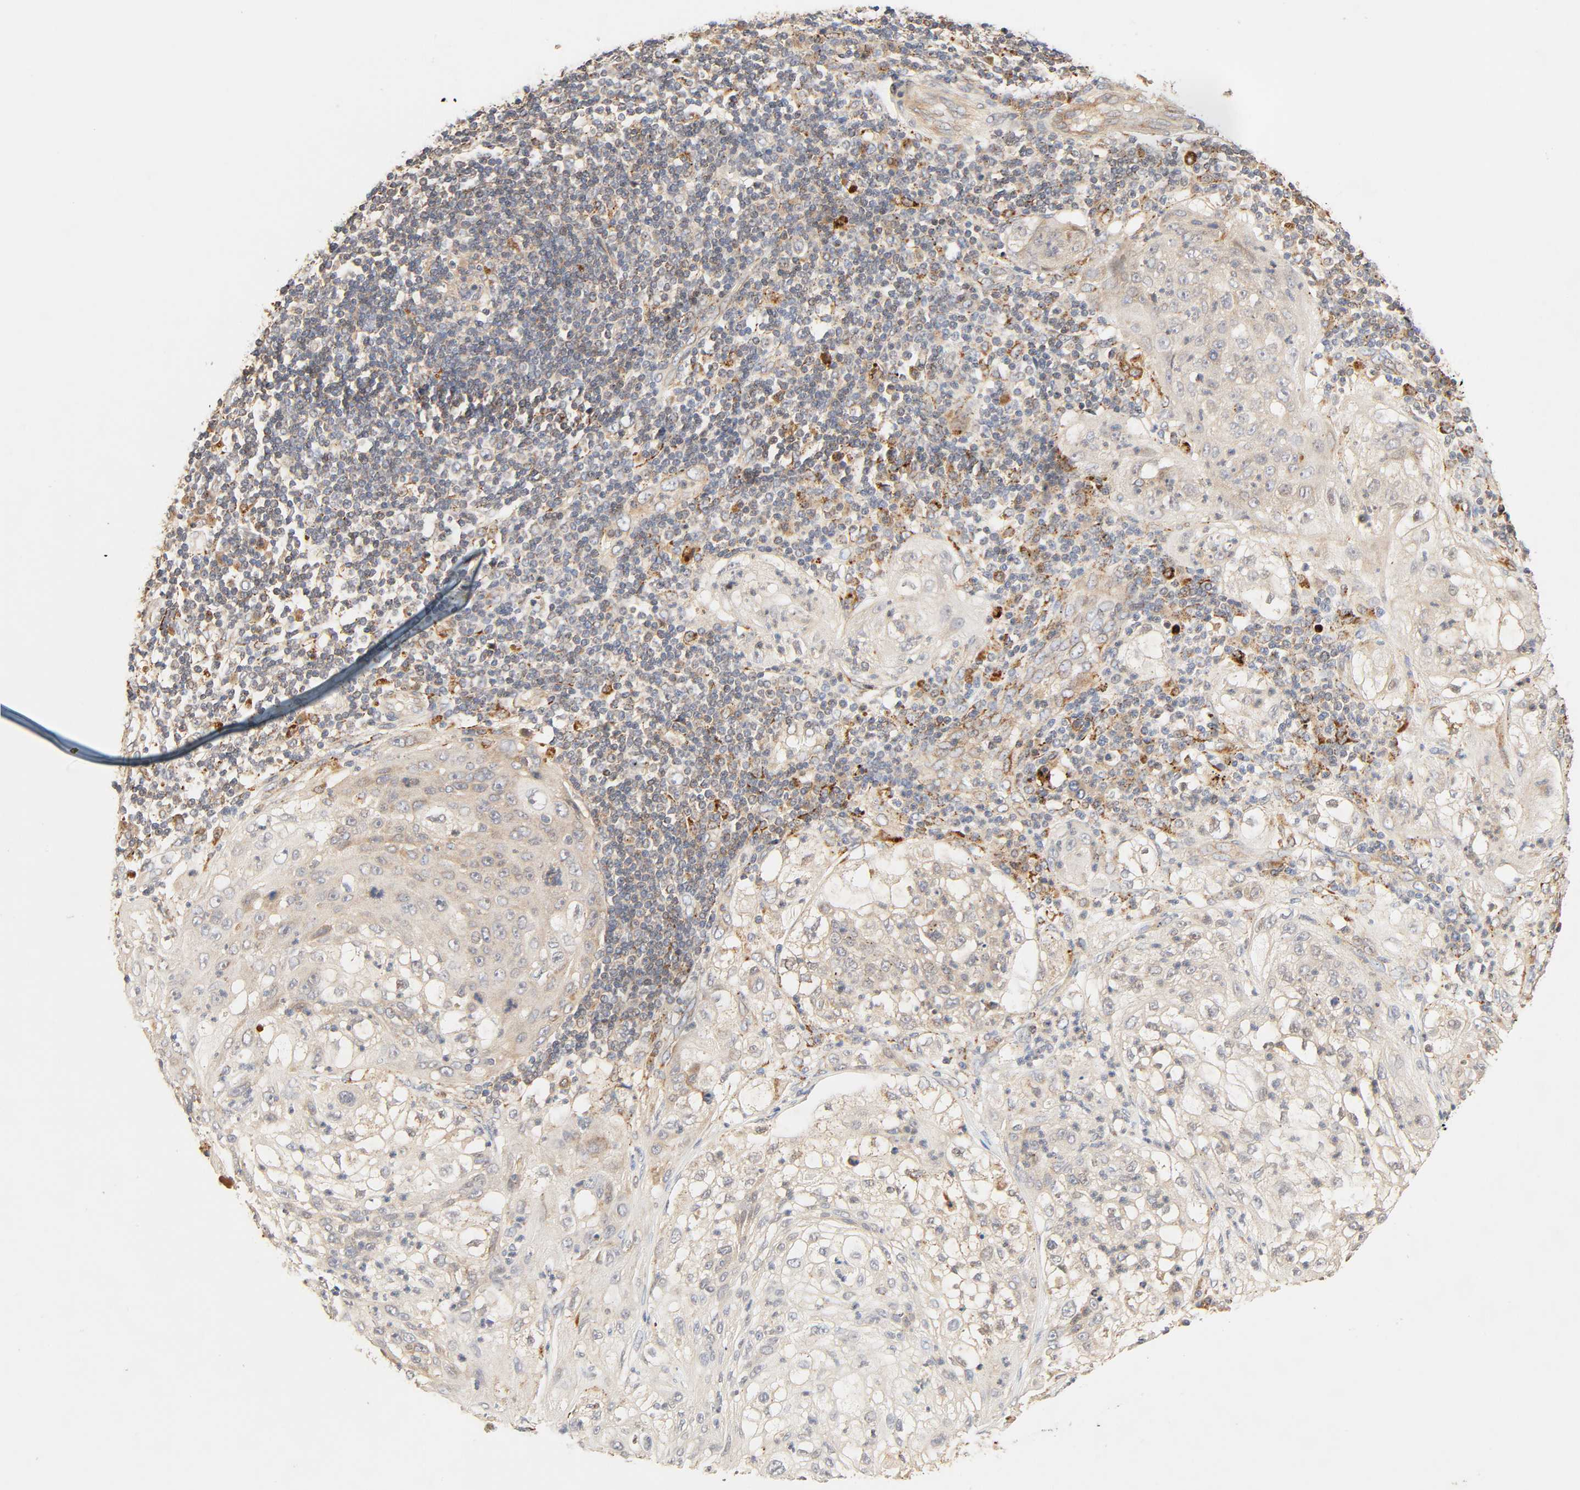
{"staining": {"intensity": "weak", "quantity": ">75%", "location": "cytoplasmic/membranous"}, "tissue": "lung cancer", "cell_type": "Tumor cells", "image_type": "cancer", "snomed": [{"axis": "morphology", "description": "Inflammation, NOS"}, {"axis": "morphology", "description": "Squamous cell carcinoma, NOS"}, {"axis": "topography", "description": "Lymph node"}, {"axis": "topography", "description": "Soft tissue"}, {"axis": "topography", "description": "Lung"}], "caption": "Protein expression analysis of human squamous cell carcinoma (lung) reveals weak cytoplasmic/membranous positivity in about >75% of tumor cells.", "gene": "MAPK6", "patient": {"sex": "male", "age": 66}}